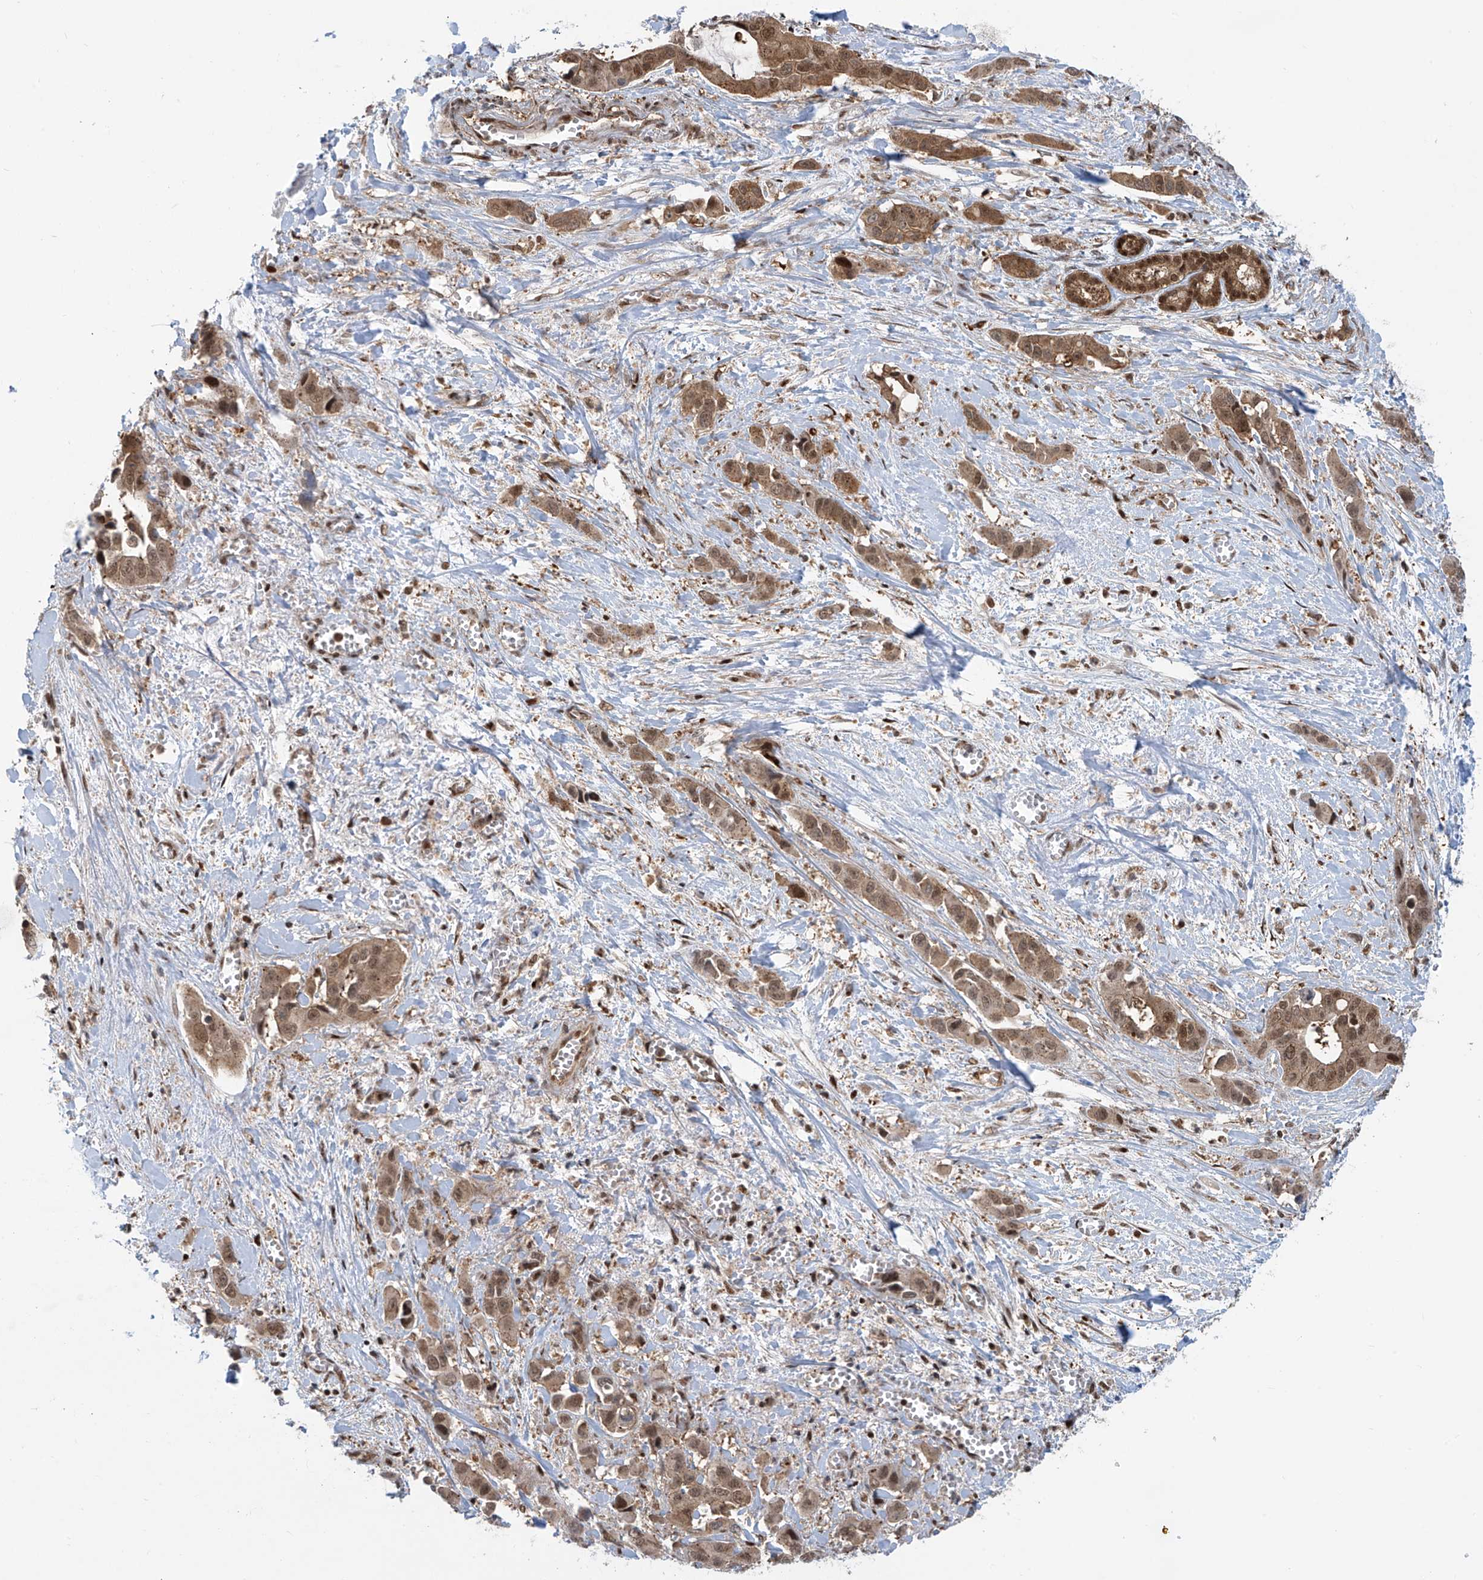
{"staining": {"intensity": "moderate", "quantity": ">75%", "location": "cytoplasmic/membranous,nuclear"}, "tissue": "liver cancer", "cell_type": "Tumor cells", "image_type": "cancer", "snomed": [{"axis": "morphology", "description": "Cholangiocarcinoma"}, {"axis": "topography", "description": "Liver"}], "caption": "Immunohistochemical staining of liver cancer (cholangiocarcinoma) demonstrates moderate cytoplasmic/membranous and nuclear protein expression in about >75% of tumor cells.", "gene": "LAGE3", "patient": {"sex": "female", "age": 52}}